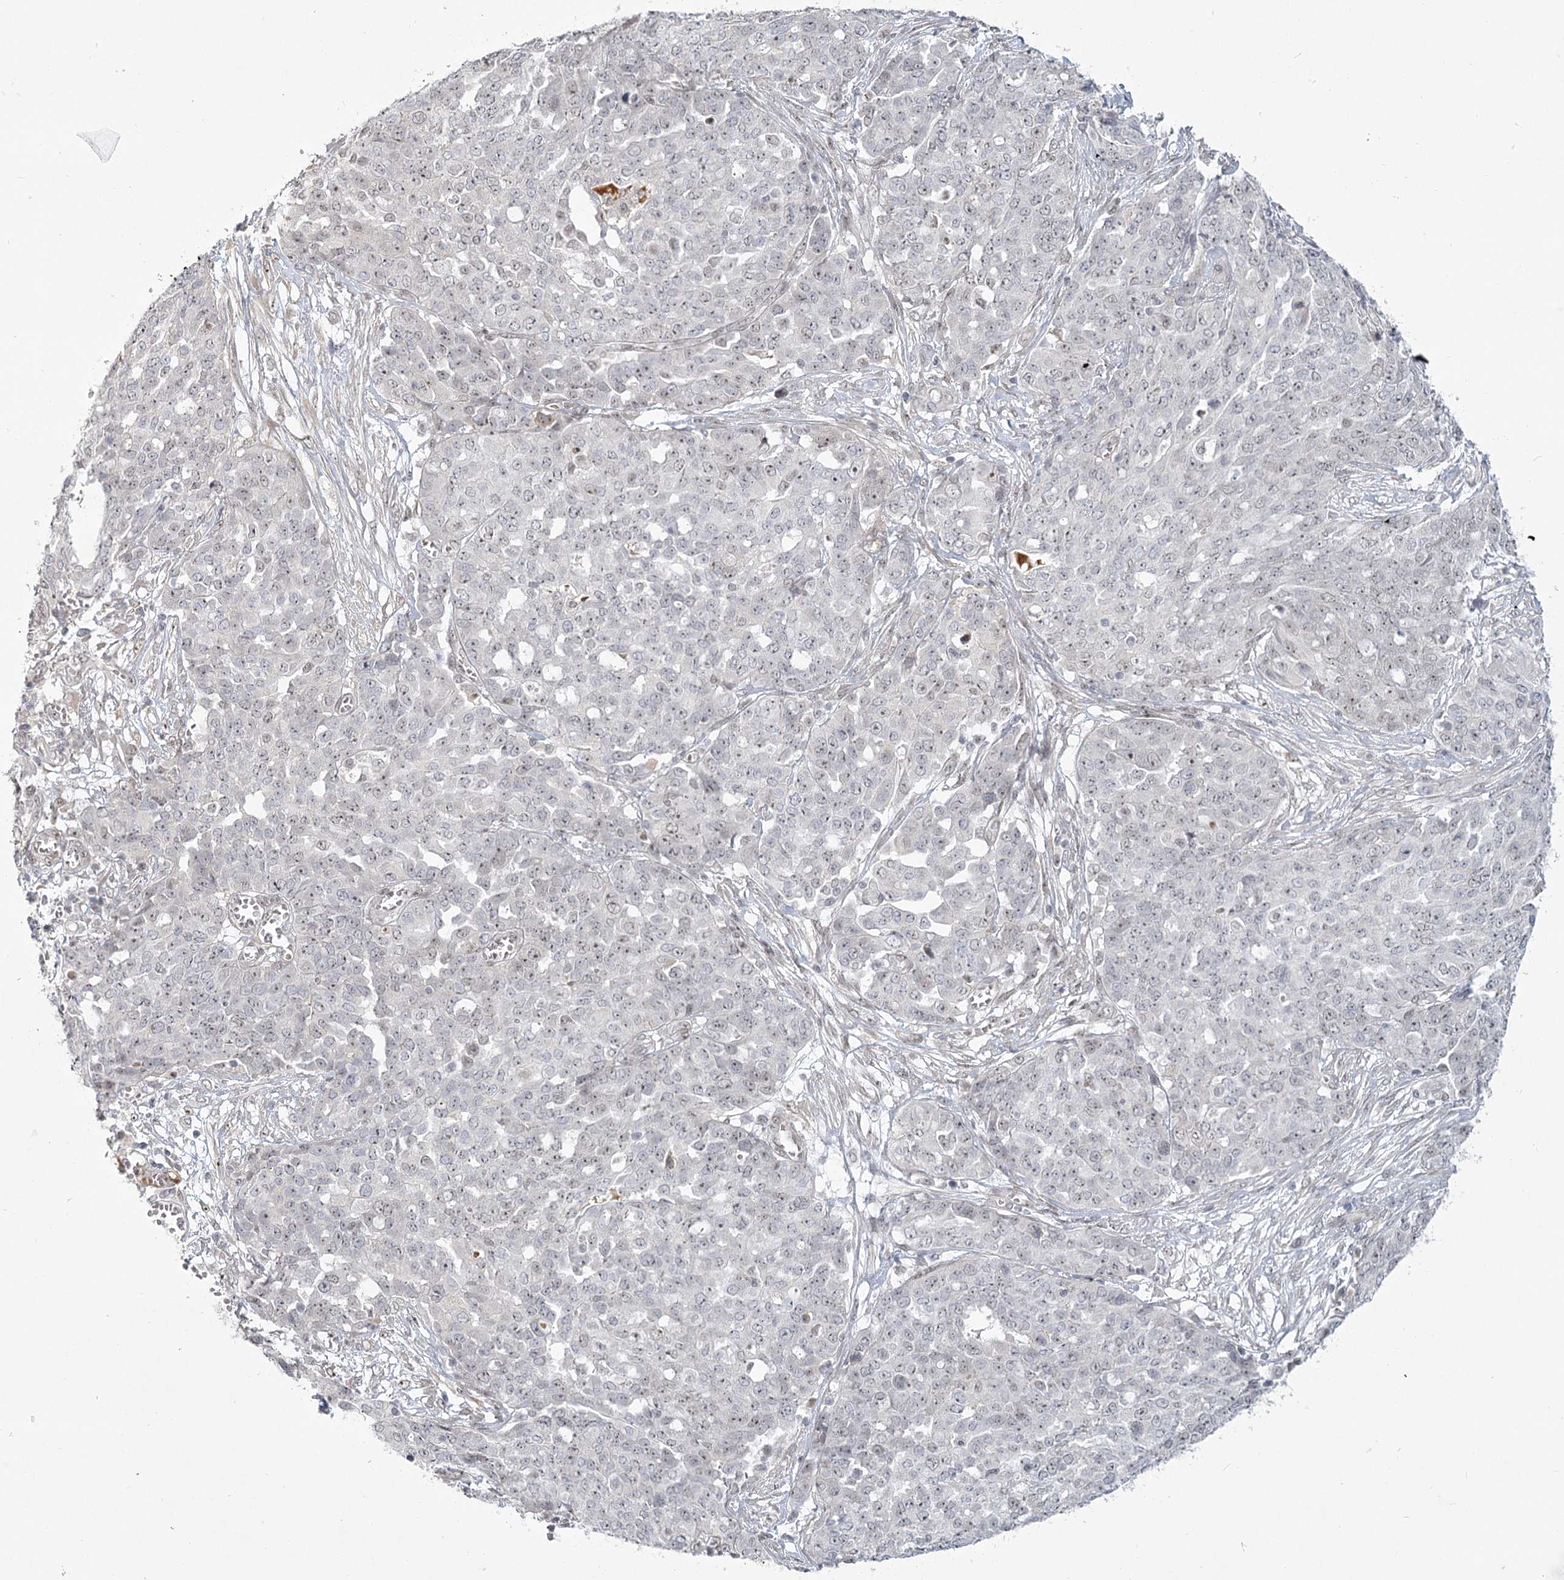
{"staining": {"intensity": "negative", "quantity": "none", "location": "none"}, "tissue": "ovarian cancer", "cell_type": "Tumor cells", "image_type": "cancer", "snomed": [{"axis": "morphology", "description": "Cystadenocarcinoma, serous, NOS"}, {"axis": "topography", "description": "Soft tissue"}, {"axis": "topography", "description": "Ovary"}], "caption": "Immunohistochemical staining of human ovarian serous cystadenocarcinoma demonstrates no significant staining in tumor cells. Brightfield microscopy of immunohistochemistry stained with DAB (3,3'-diaminobenzidine) (brown) and hematoxylin (blue), captured at high magnification.", "gene": "EXOSC7", "patient": {"sex": "female", "age": 57}}